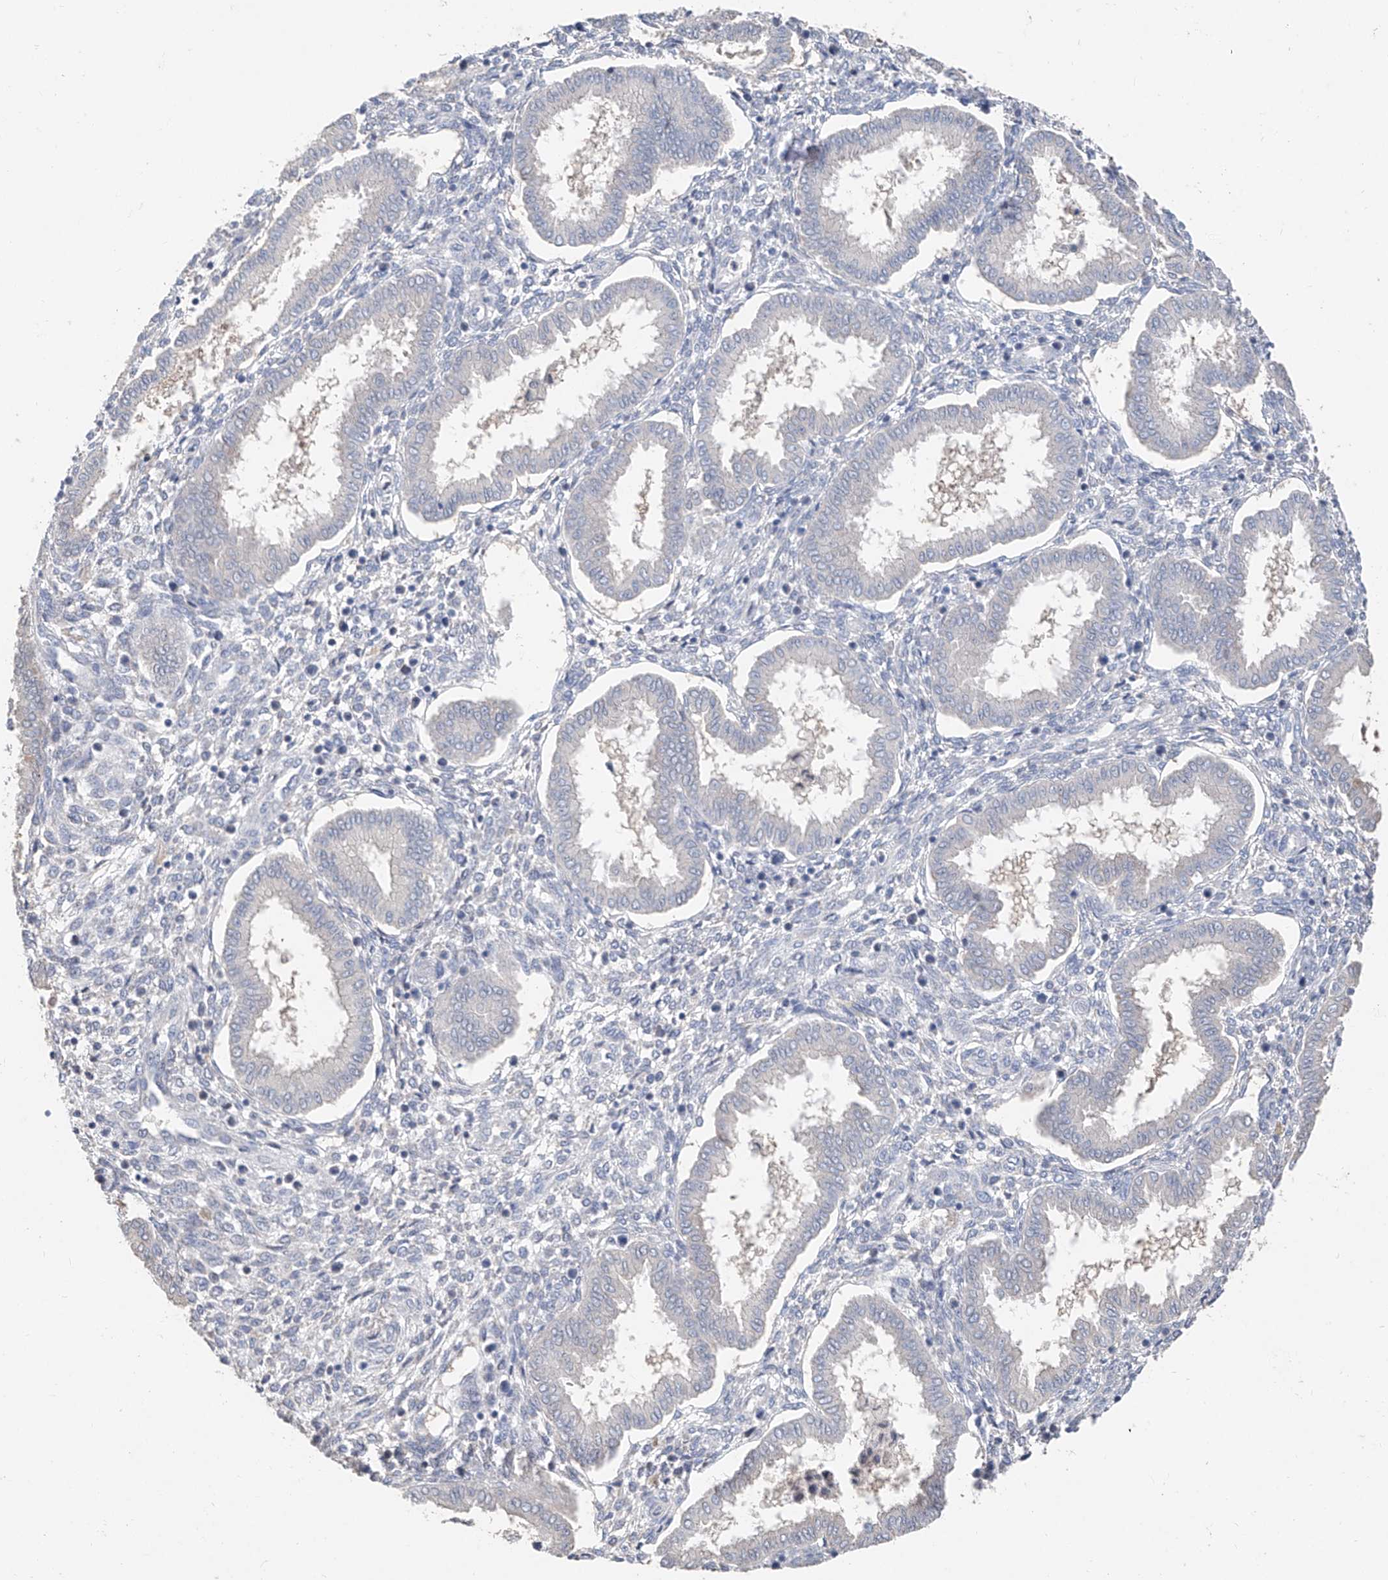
{"staining": {"intensity": "negative", "quantity": "none", "location": "none"}, "tissue": "endometrium", "cell_type": "Cells in endometrial stroma", "image_type": "normal", "snomed": [{"axis": "morphology", "description": "Normal tissue, NOS"}, {"axis": "topography", "description": "Endometrium"}], "caption": "The immunohistochemistry image has no significant expression in cells in endometrial stroma of endometrium.", "gene": "FUCA2", "patient": {"sex": "female", "age": 24}}